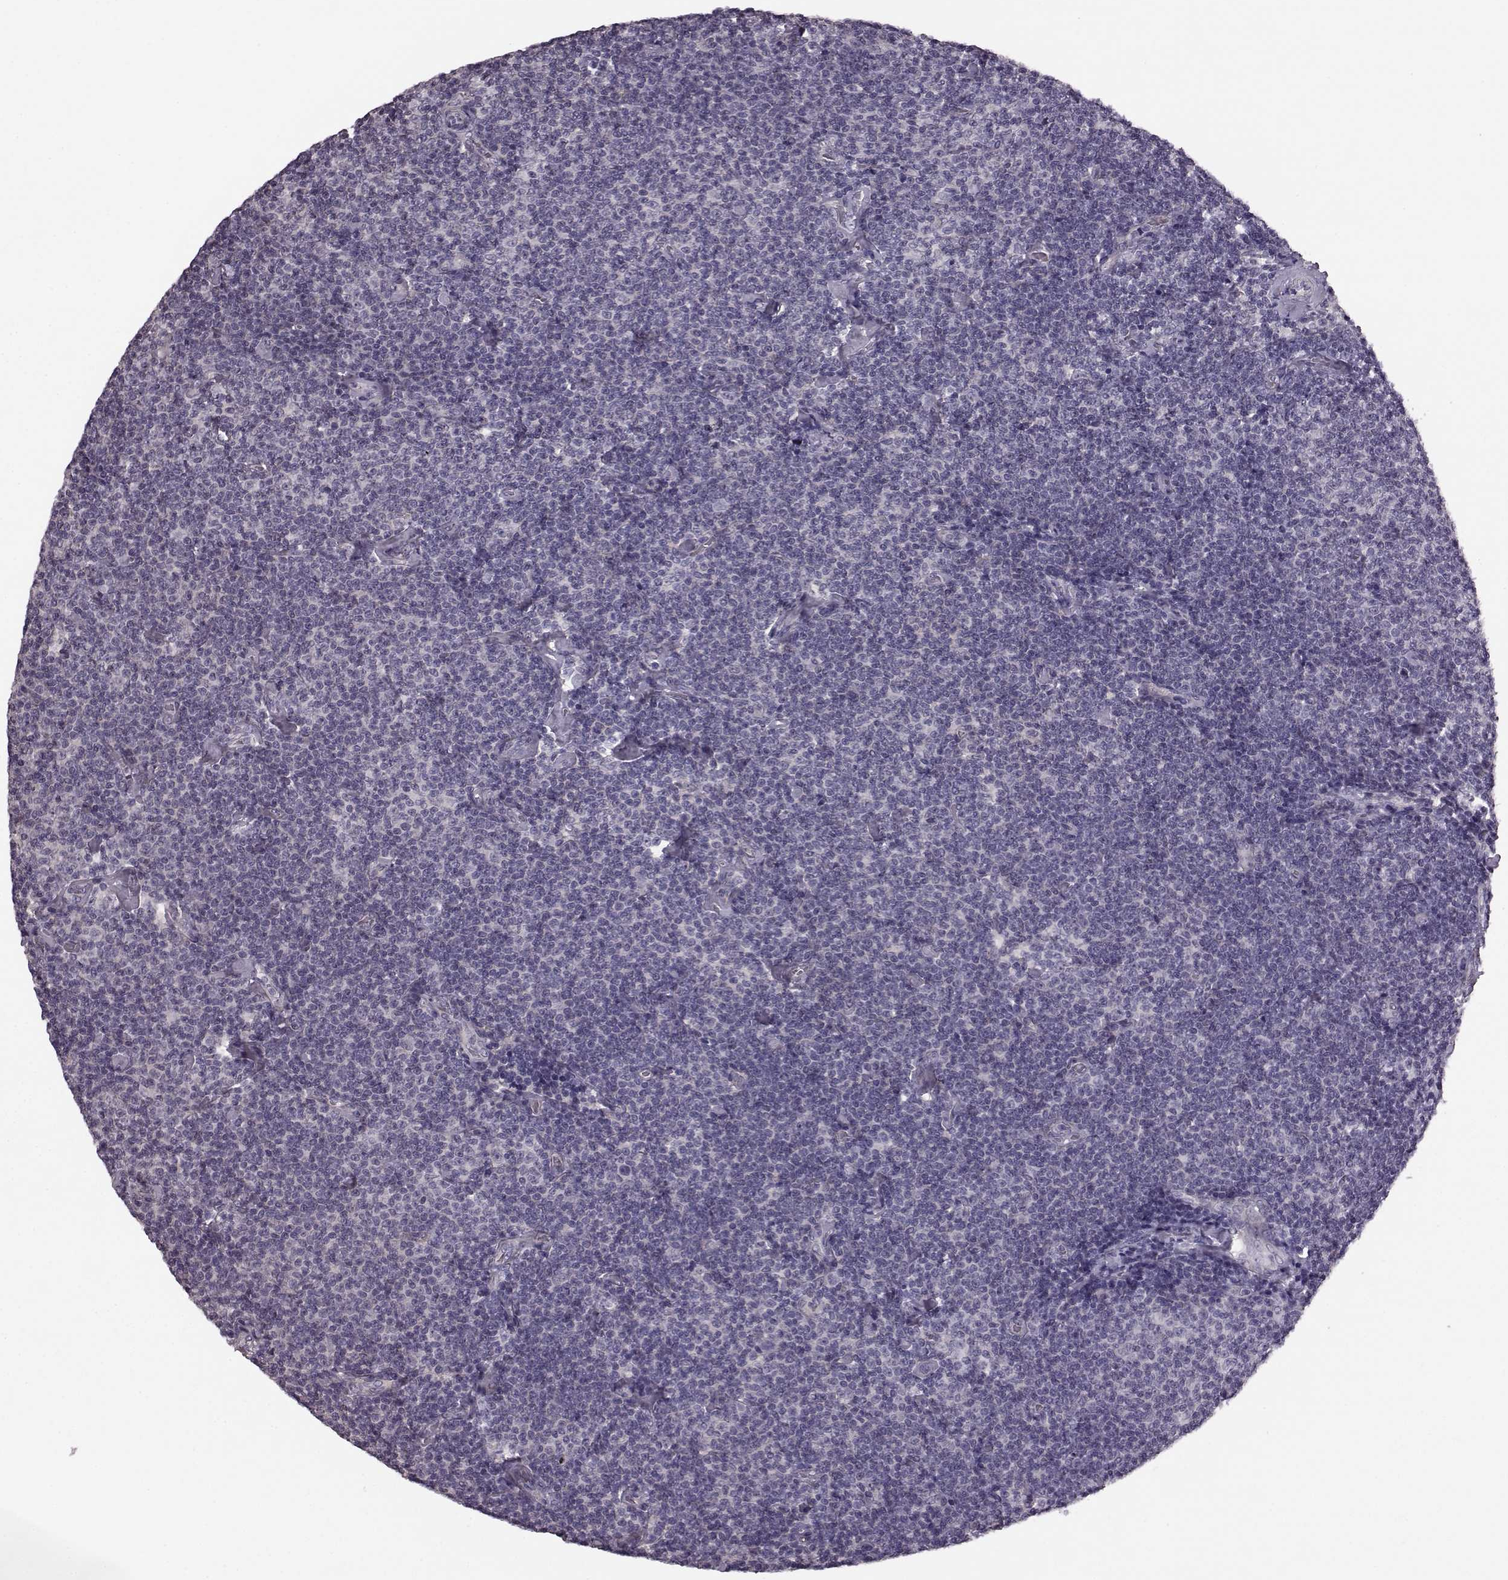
{"staining": {"intensity": "negative", "quantity": "none", "location": "none"}, "tissue": "lymphoma", "cell_type": "Tumor cells", "image_type": "cancer", "snomed": [{"axis": "morphology", "description": "Malignant lymphoma, non-Hodgkin's type, Low grade"}, {"axis": "topography", "description": "Lymph node"}], "caption": "The immunohistochemistry (IHC) micrograph has no significant expression in tumor cells of lymphoma tissue.", "gene": "GRK1", "patient": {"sex": "male", "age": 81}}